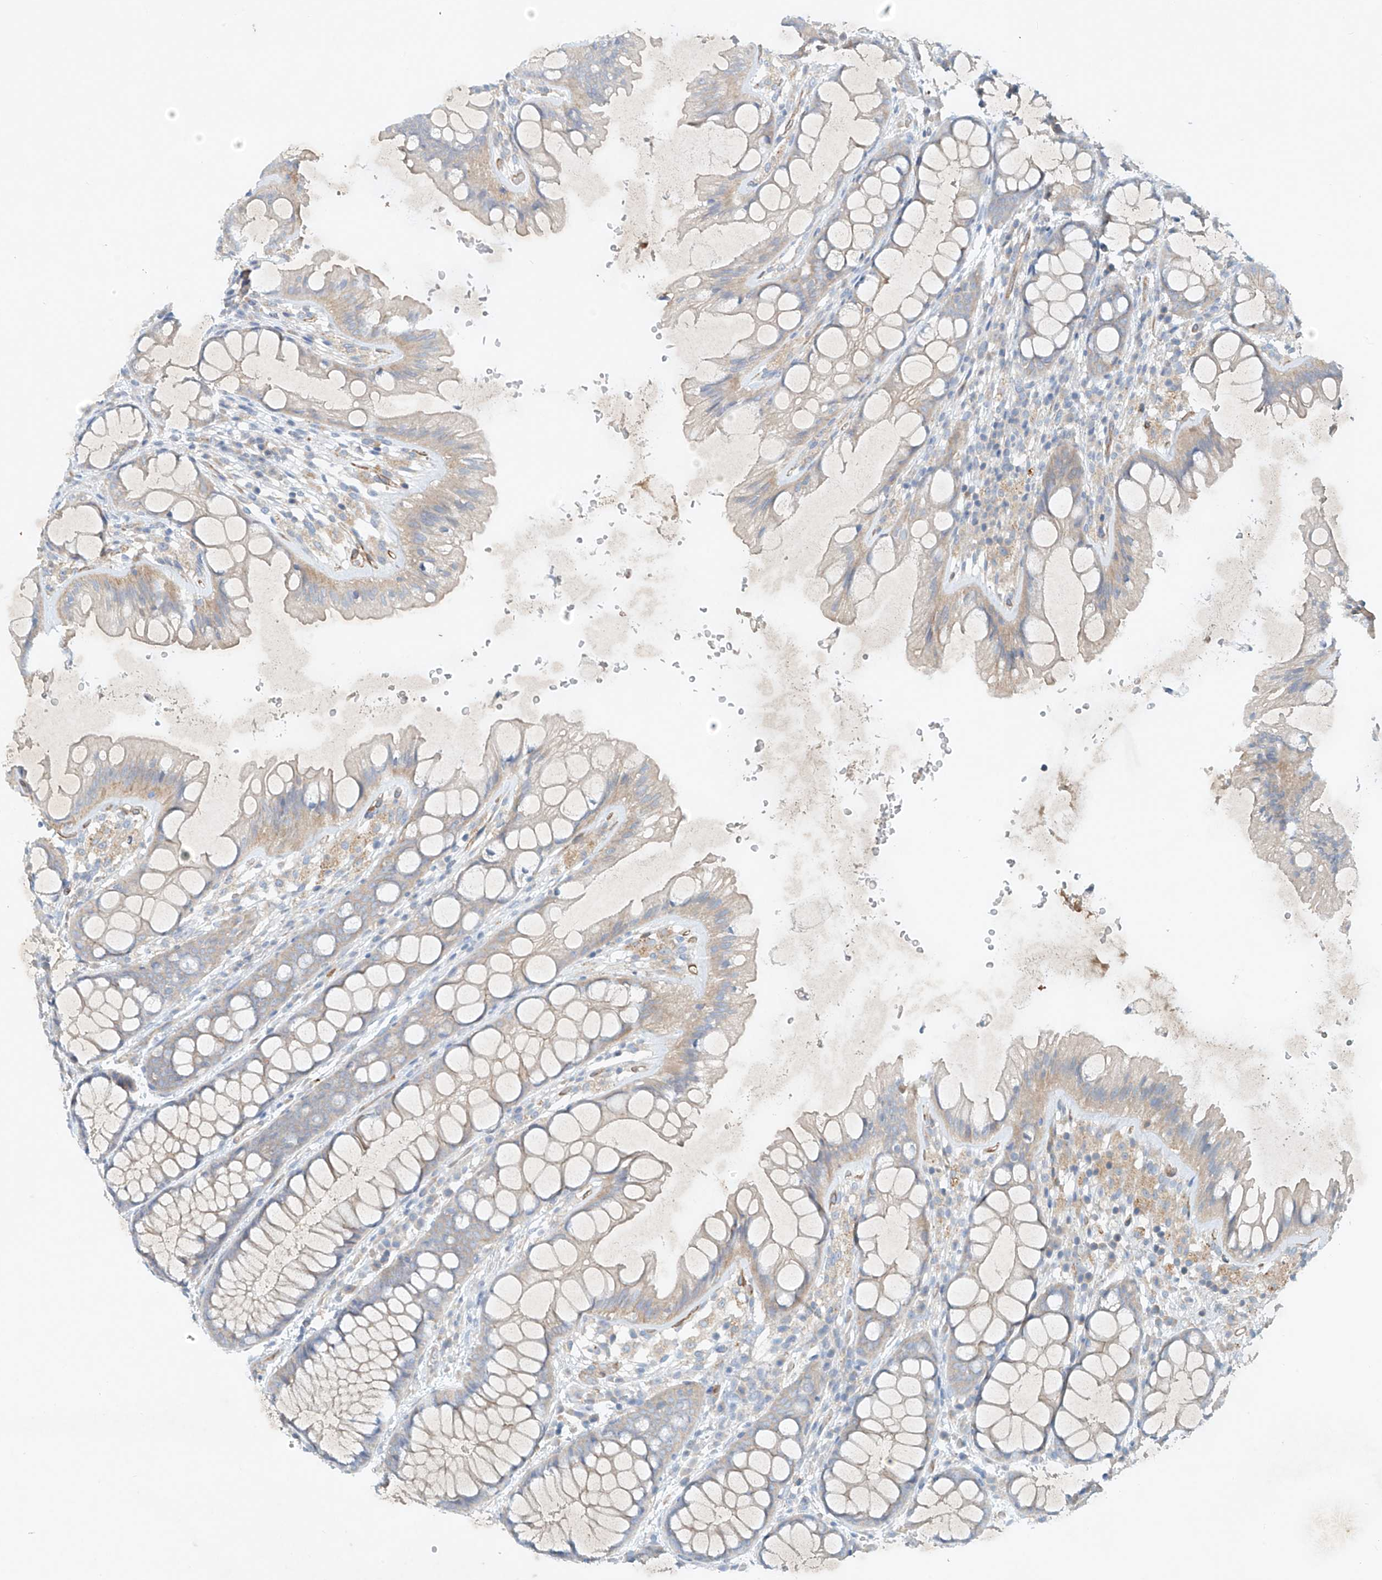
{"staining": {"intensity": "weak", "quantity": "25%-75%", "location": "cytoplasmic/membranous"}, "tissue": "colon", "cell_type": "Endothelial cells", "image_type": "normal", "snomed": [{"axis": "morphology", "description": "Normal tissue, NOS"}, {"axis": "topography", "description": "Colon"}], "caption": "DAB (3,3'-diaminobenzidine) immunohistochemical staining of normal colon reveals weak cytoplasmic/membranous protein staining in about 25%-75% of endothelial cells.", "gene": "ENSG00000266202", "patient": {"sex": "male", "age": 47}}